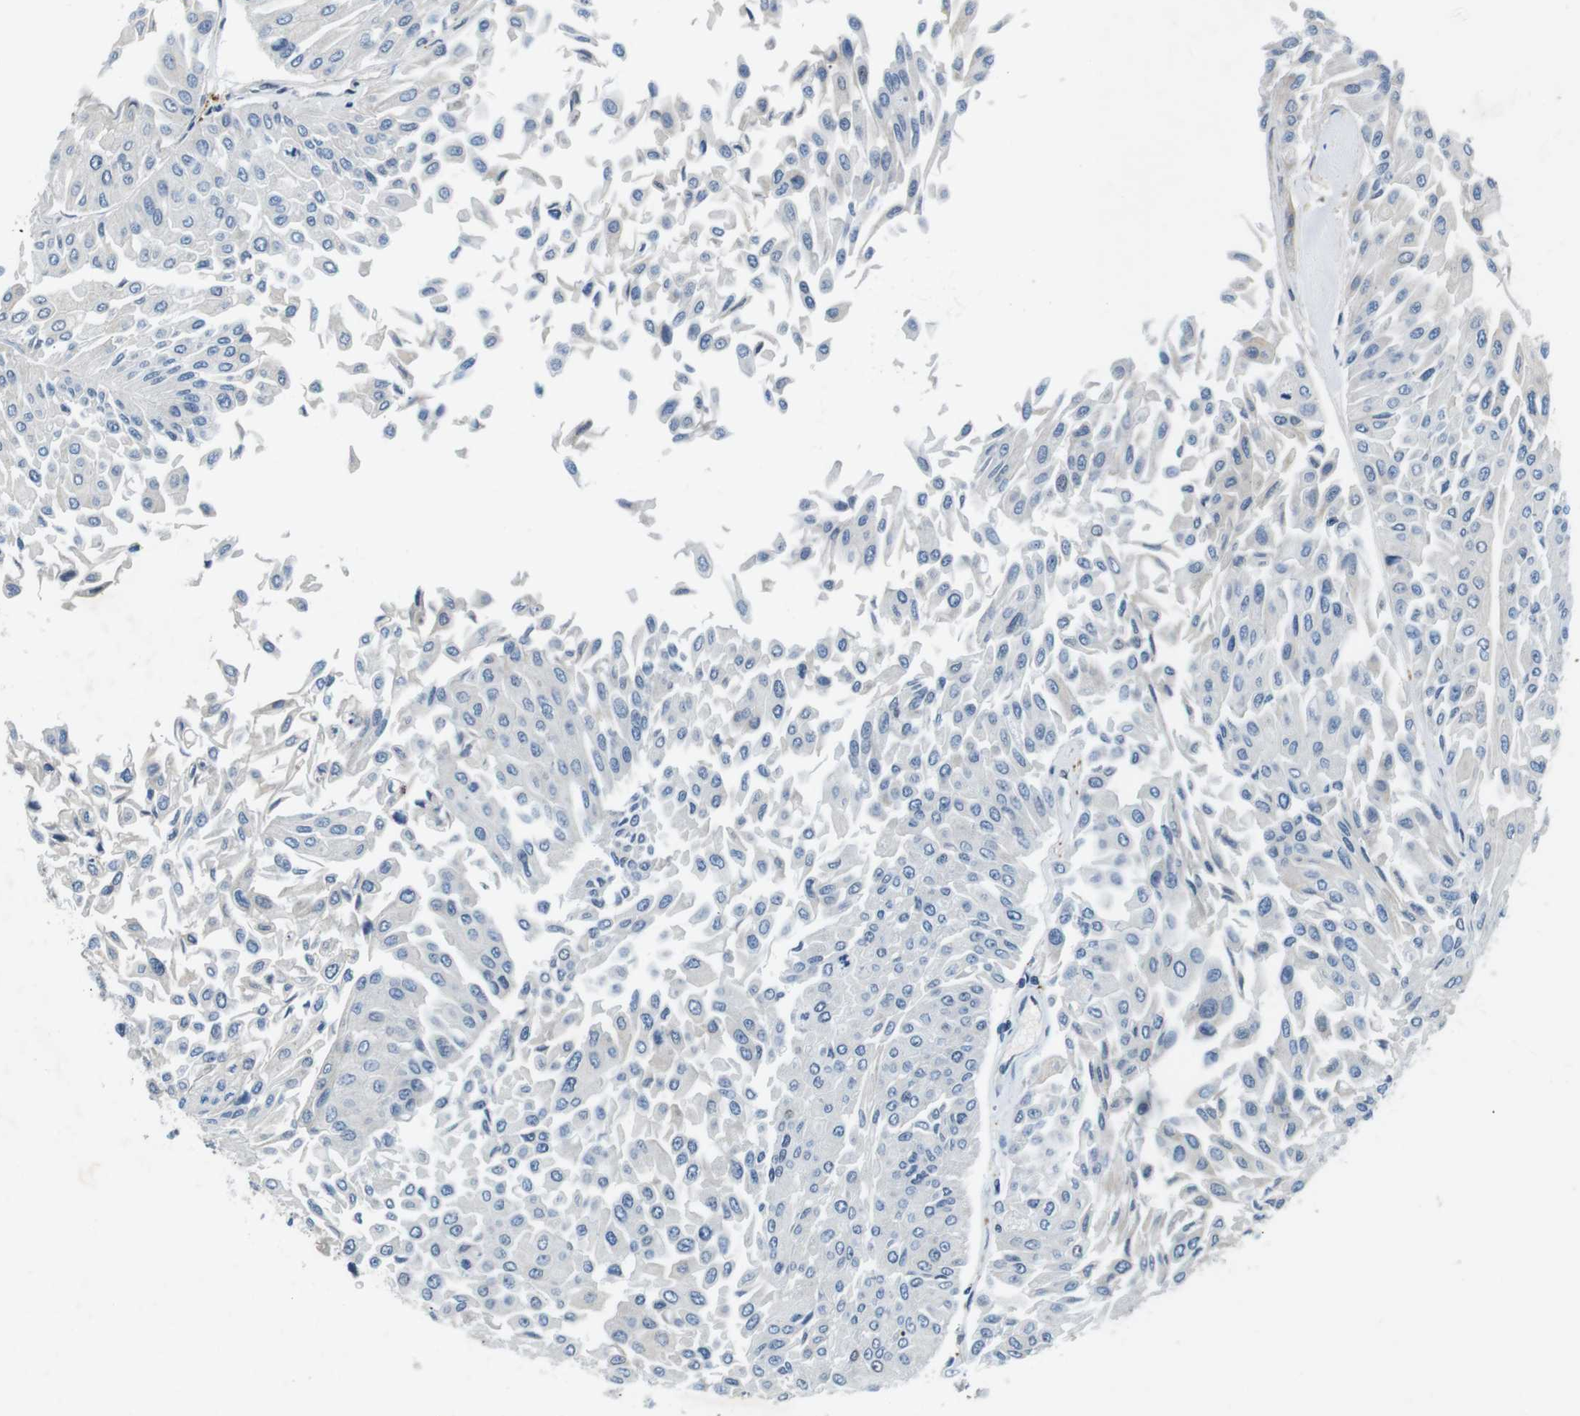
{"staining": {"intensity": "negative", "quantity": "none", "location": "none"}, "tissue": "urothelial cancer", "cell_type": "Tumor cells", "image_type": "cancer", "snomed": [{"axis": "morphology", "description": "Urothelial carcinoma, Low grade"}, {"axis": "topography", "description": "Urinary bladder"}], "caption": "Image shows no protein staining in tumor cells of low-grade urothelial carcinoma tissue. Nuclei are stained in blue.", "gene": "CD163L1", "patient": {"sex": "male", "age": 67}}